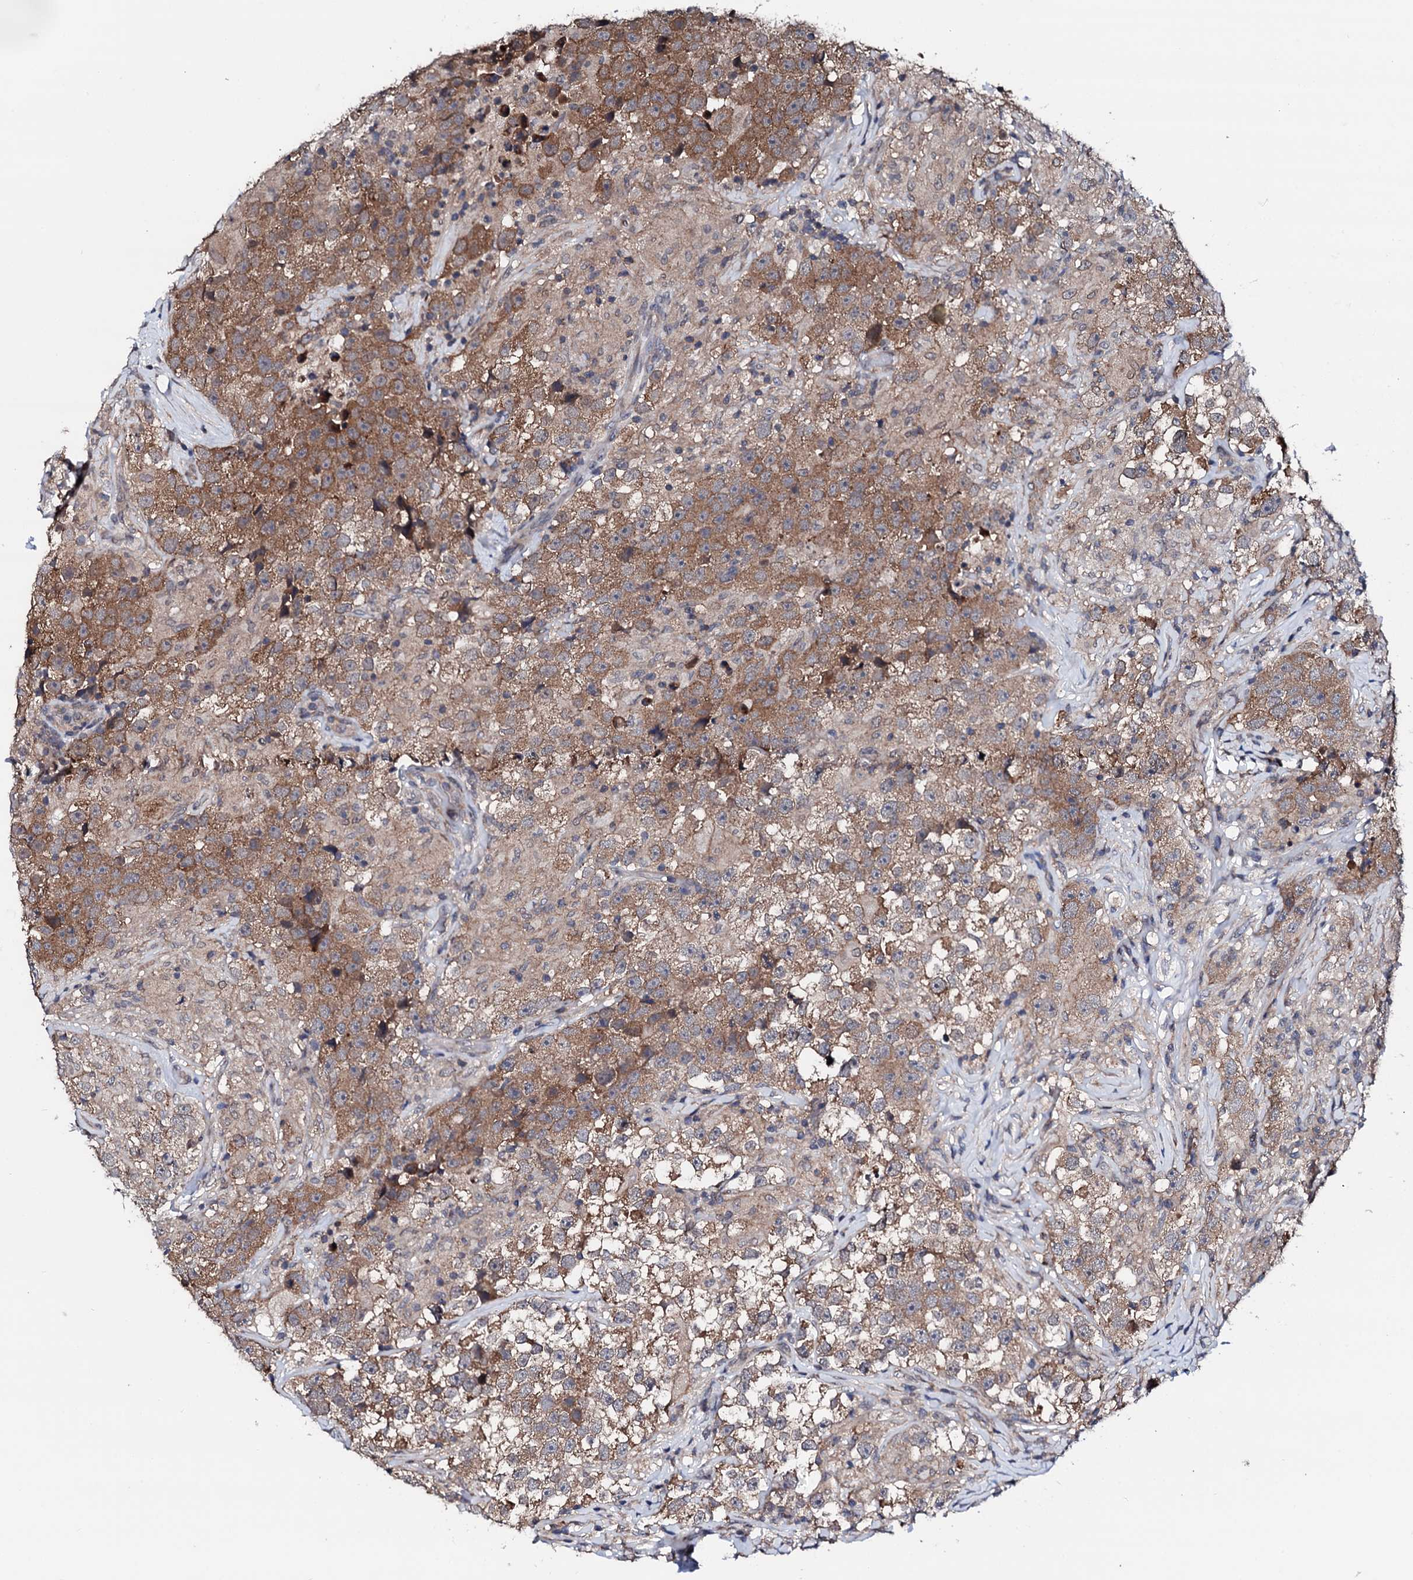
{"staining": {"intensity": "moderate", "quantity": "25%-75%", "location": "cytoplasmic/membranous"}, "tissue": "testis cancer", "cell_type": "Tumor cells", "image_type": "cancer", "snomed": [{"axis": "morphology", "description": "Seminoma, NOS"}, {"axis": "topography", "description": "Testis"}], "caption": "A high-resolution histopathology image shows immunohistochemistry (IHC) staining of testis cancer (seminoma), which shows moderate cytoplasmic/membranous positivity in approximately 25%-75% of tumor cells. (Brightfield microscopy of DAB IHC at high magnification).", "gene": "EDC3", "patient": {"sex": "male", "age": 46}}